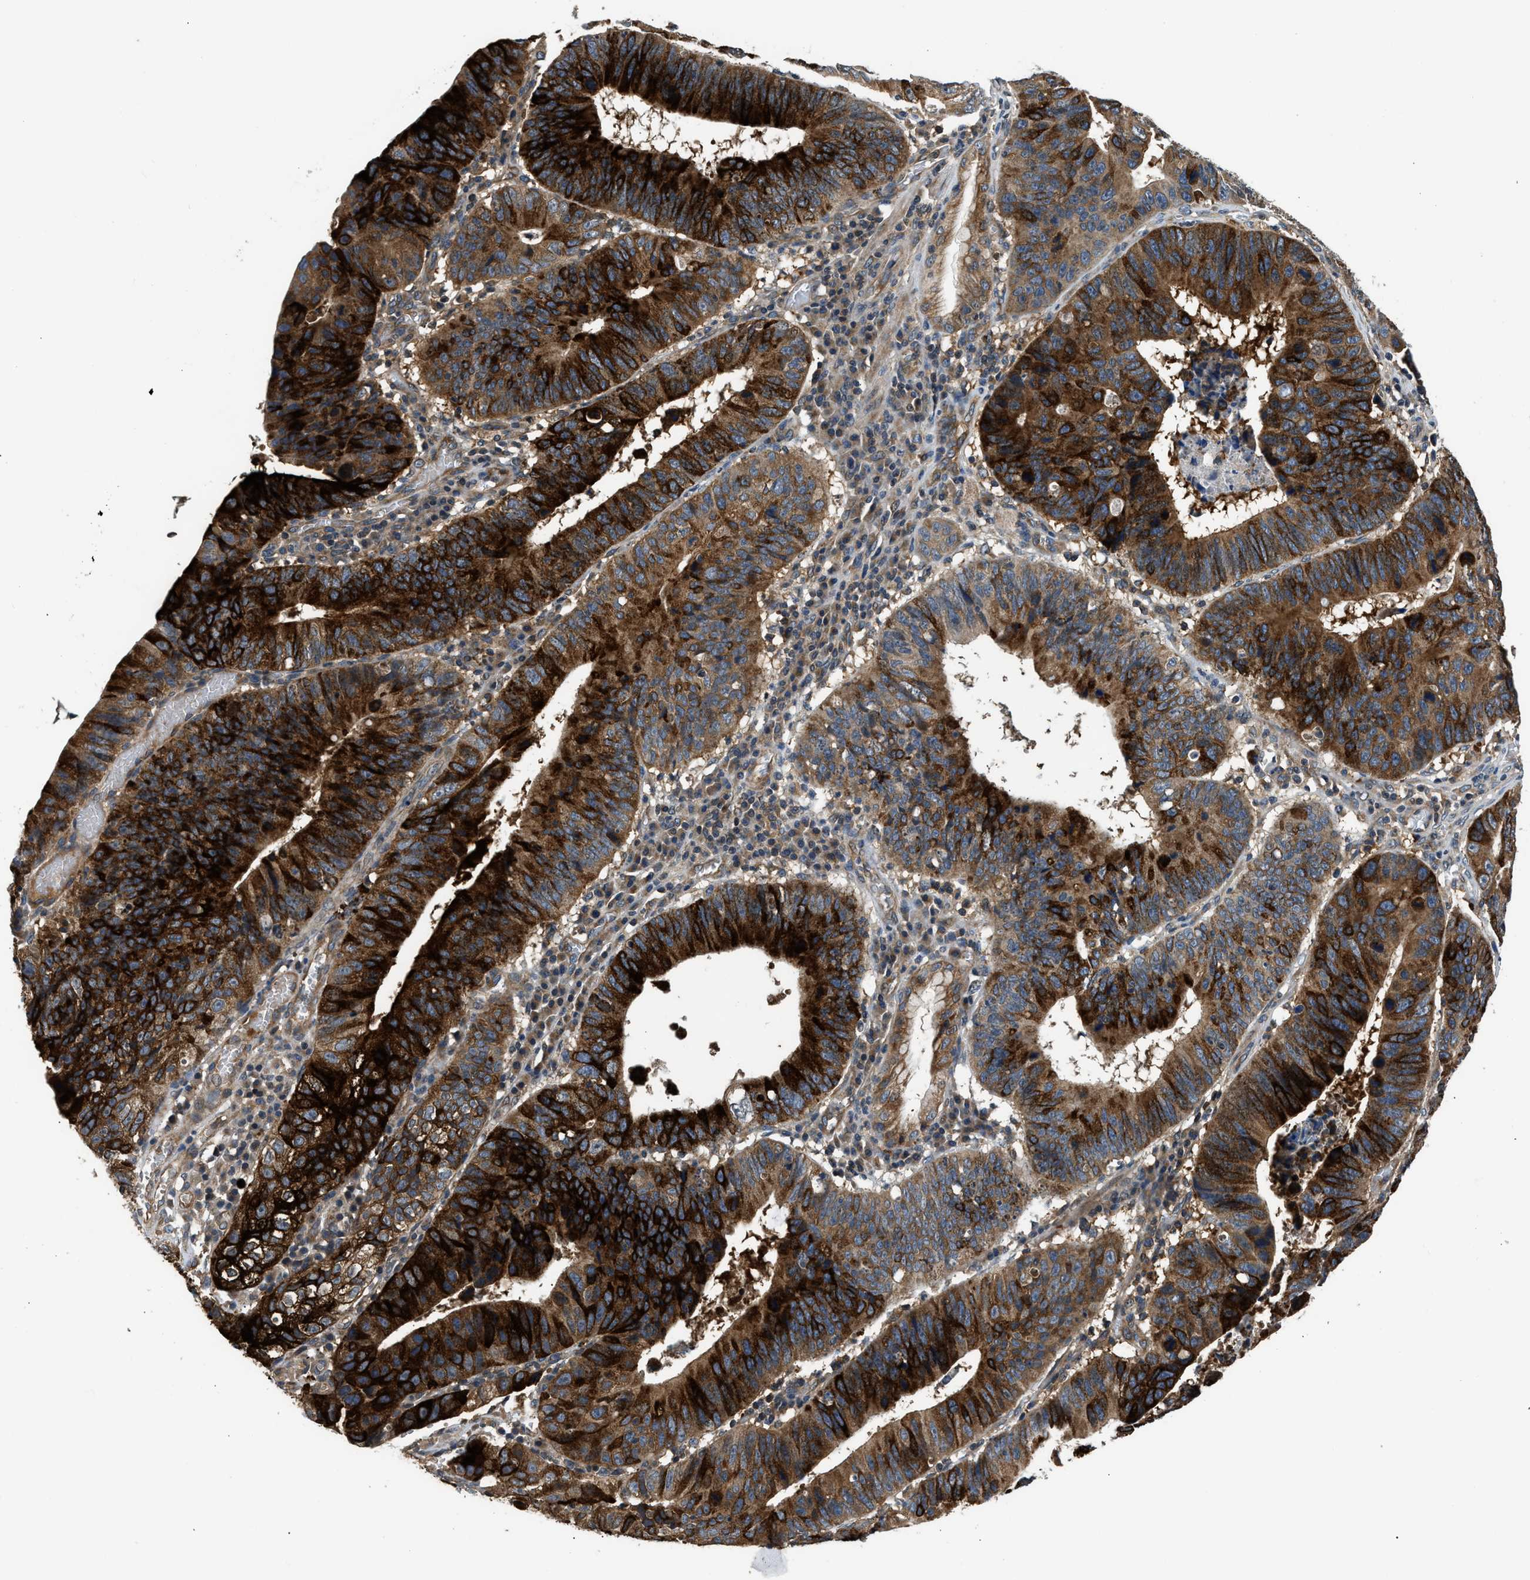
{"staining": {"intensity": "strong", "quantity": ">75%", "location": "cytoplasmic/membranous"}, "tissue": "stomach cancer", "cell_type": "Tumor cells", "image_type": "cancer", "snomed": [{"axis": "morphology", "description": "Adenocarcinoma, NOS"}, {"axis": "topography", "description": "Stomach"}], "caption": "Immunohistochemical staining of human adenocarcinoma (stomach) shows high levels of strong cytoplasmic/membranous staining in approximately >75% of tumor cells.", "gene": "IL3RA", "patient": {"sex": "male", "age": 59}}